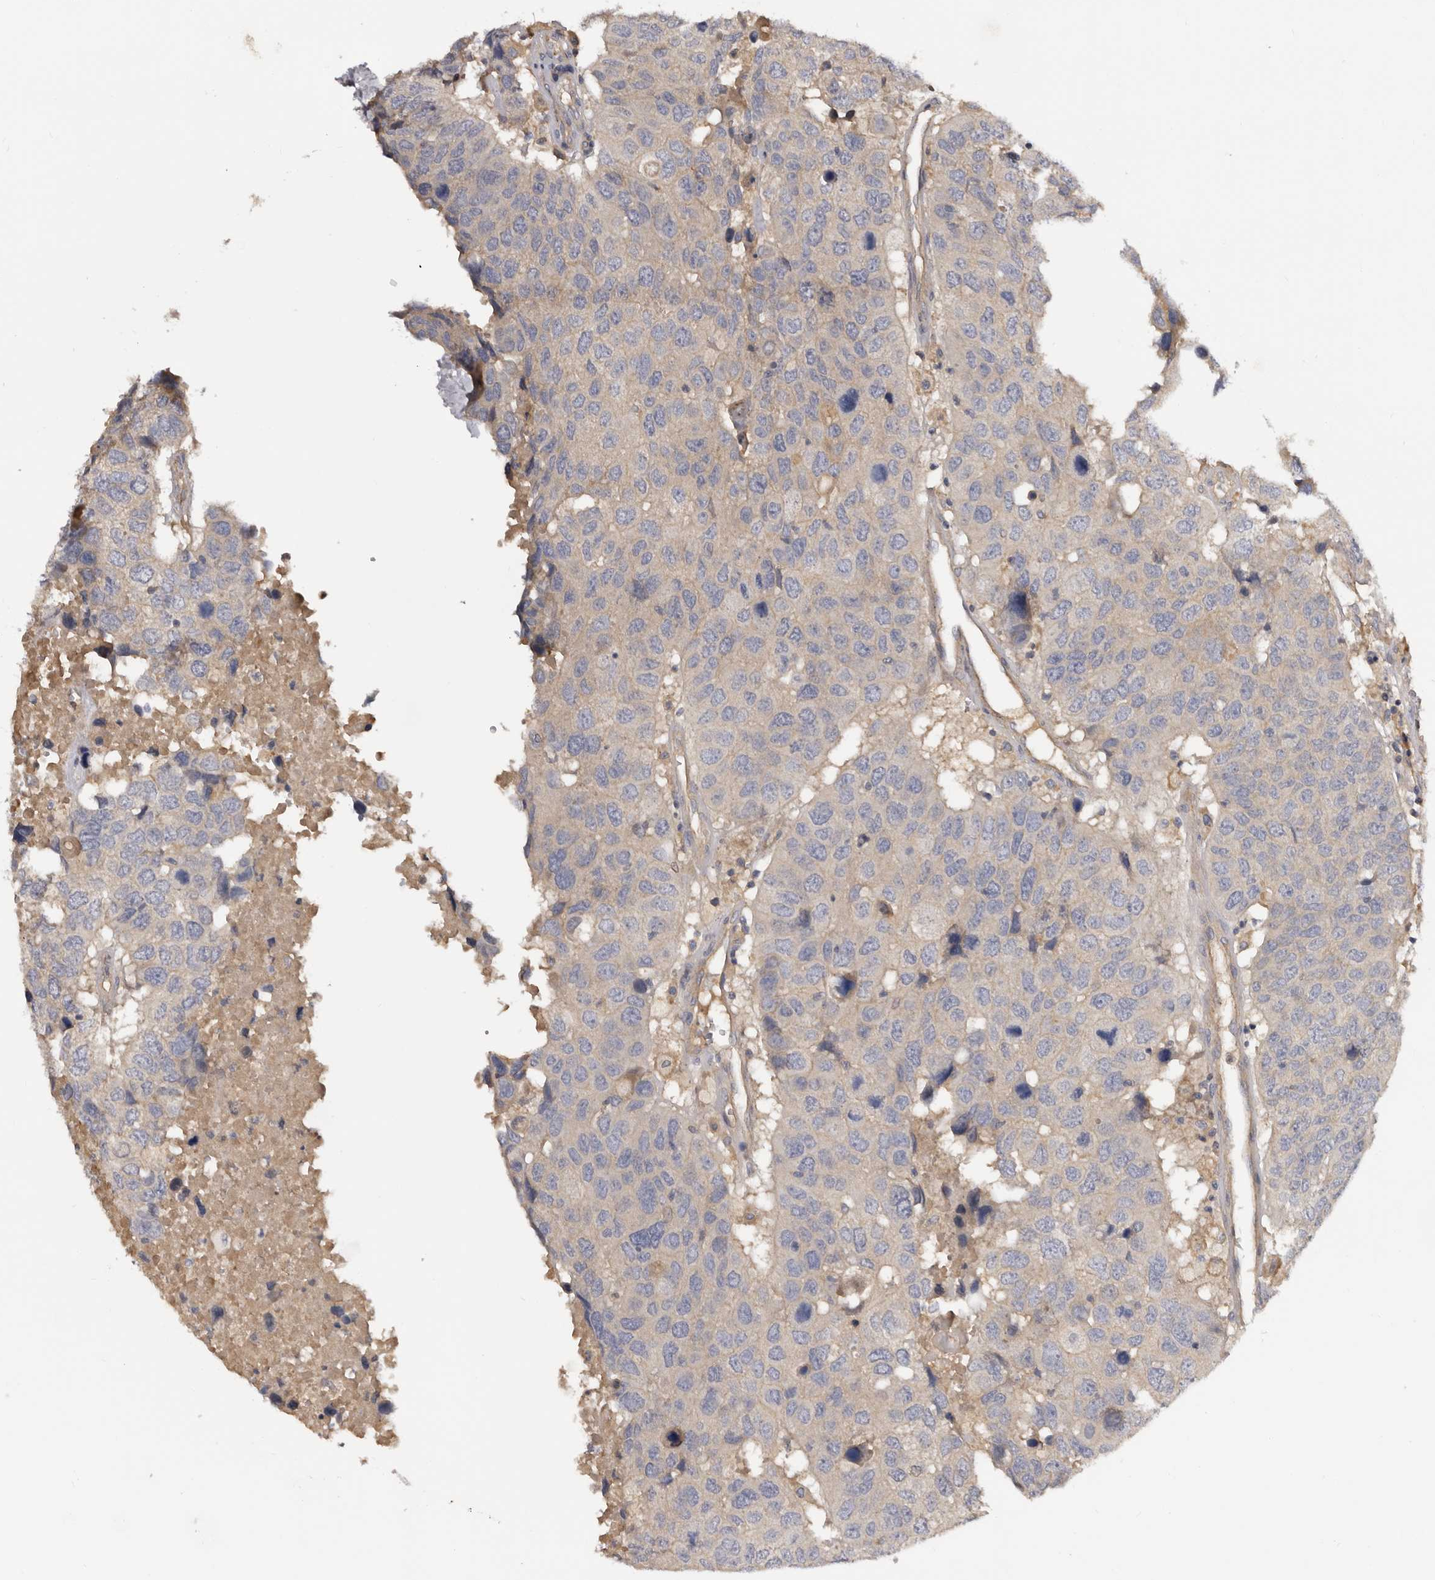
{"staining": {"intensity": "negative", "quantity": "none", "location": "none"}, "tissue": "head and neck cancer", "cell_type": "Tumor cells", "image_type": "cancer", "snomed": [{"axis": "morphology", "description": "Squamous cell carcinoma, NOS"}, {"axis": "topography", "description": "Head-Neck"}], "caption": "DAB immunohistochemical staining of head and neck cancer (squamous cell carcinoma) demonstrates no significant positivity in tumor cells.", "gene": "INKA2", "patient": {"sex": "male", "age": 66}}